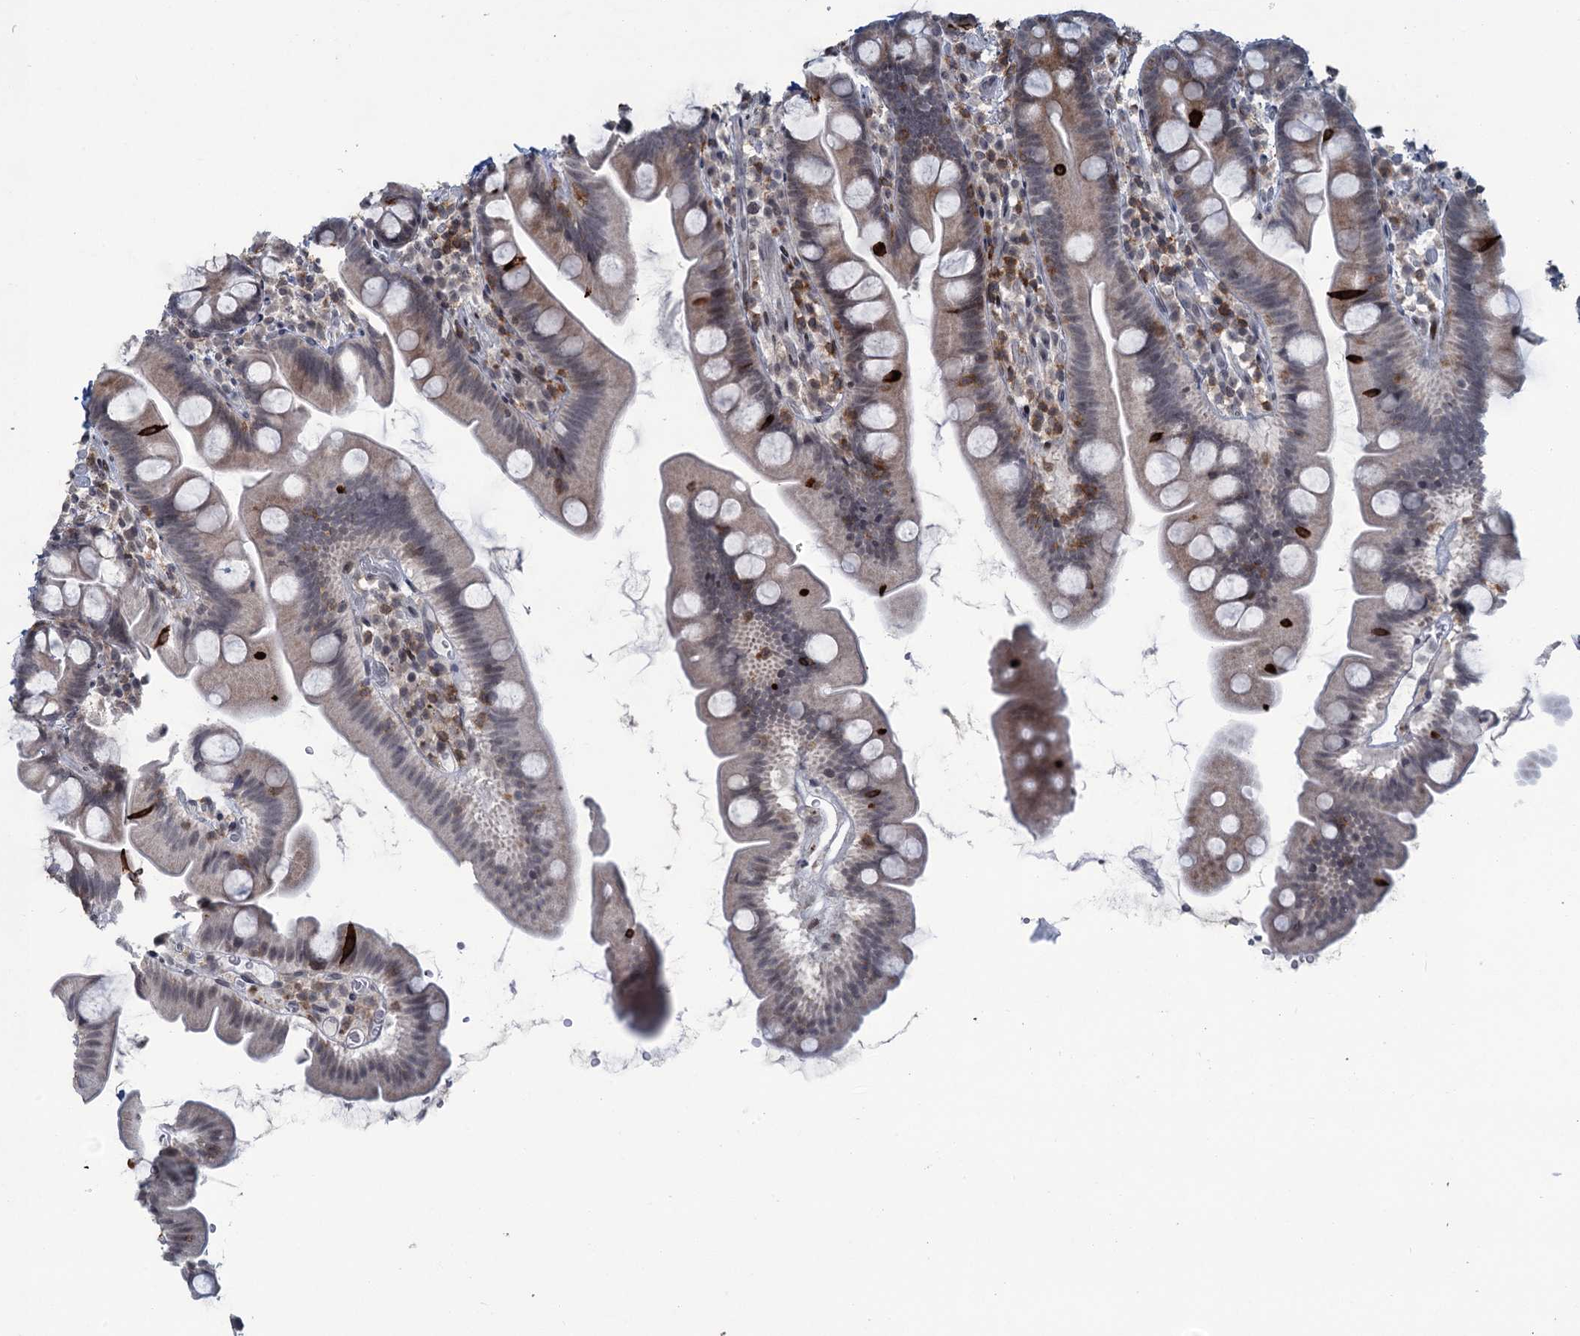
{"staining": {"intensity": "moderate", "quantity": "<25%", "location": "cytoplasmic/membranous"}, "tissue": "small intestine", "cell_type": "Glandular cells", "image_type": "normal", "snomed": [{"axis": "morphology", "description": "Normal tissue, NOS"}, {"axis": "topography", "description": "Small intestine"}], "caption": "Immunohistochemistry of unremarkable small intestine displays low levels of moderate cytoplasmic/membranous expression in about <25% of glandular cells. (brown staining indicates protein expression, while blue staining denotes nuclei).", "gene": "FYB1", "patient": {"sex": "female", "age": 68}}